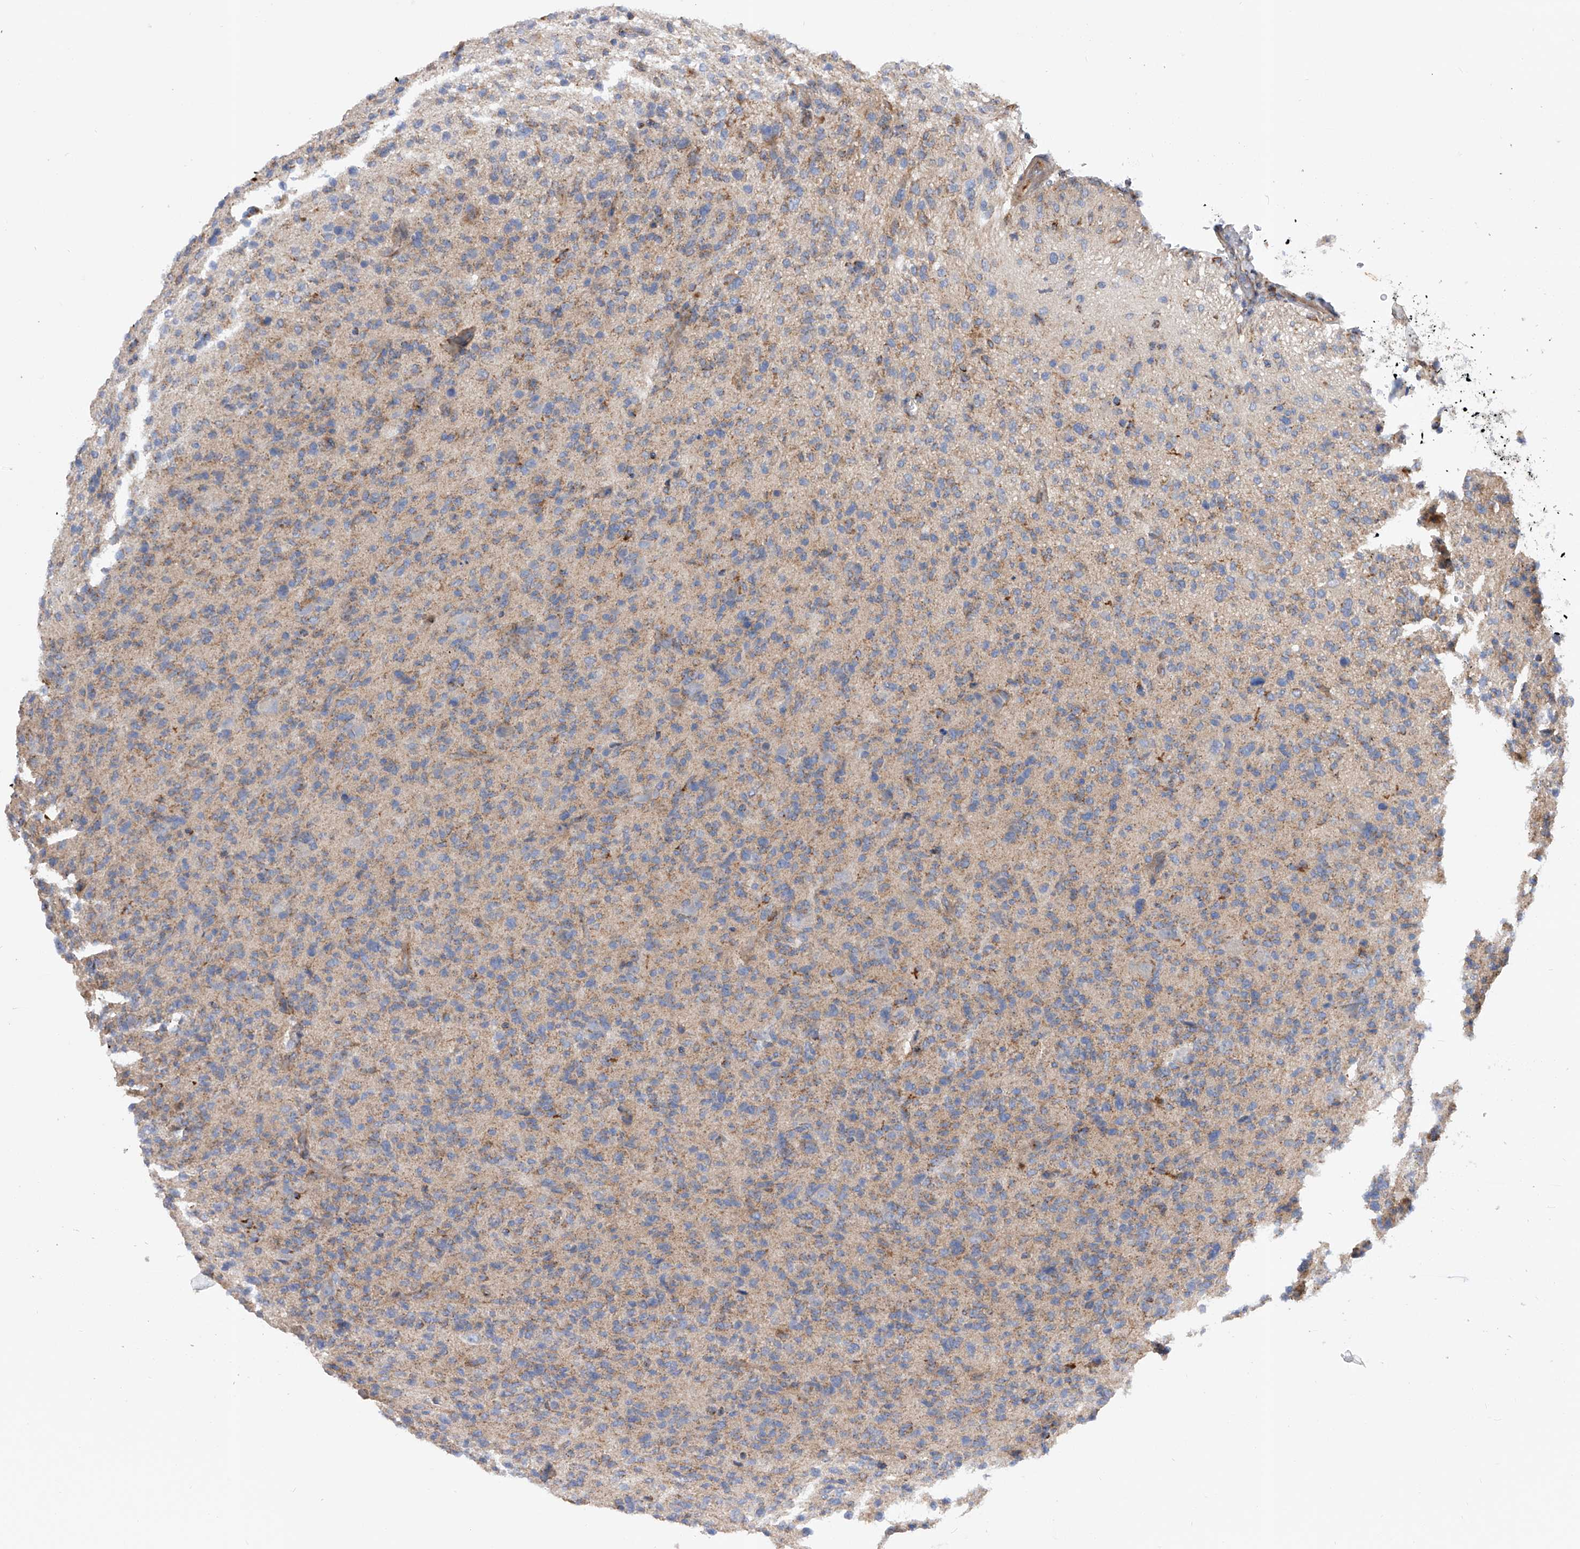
{"staining": {"intensity": "weak", "quantity": "25%-75%", "location": "cytoplasmic/membranous"}, "tissue": "glioma", "cell_type": "Tumor cells", "image_type": "cancer", "snomed": [{"axis": "morphology", "description": "Glioma, malignant, High grade"}, {"axis": "topography", "description": "Brain"}], "caption": "A micrograph of human glioma stained for a protein demonstrates weak cytoplasmic/membranous brown staining in tumor cells.", "gene": "PDSS2", "patient": {"sex": "female", "age": 59}}